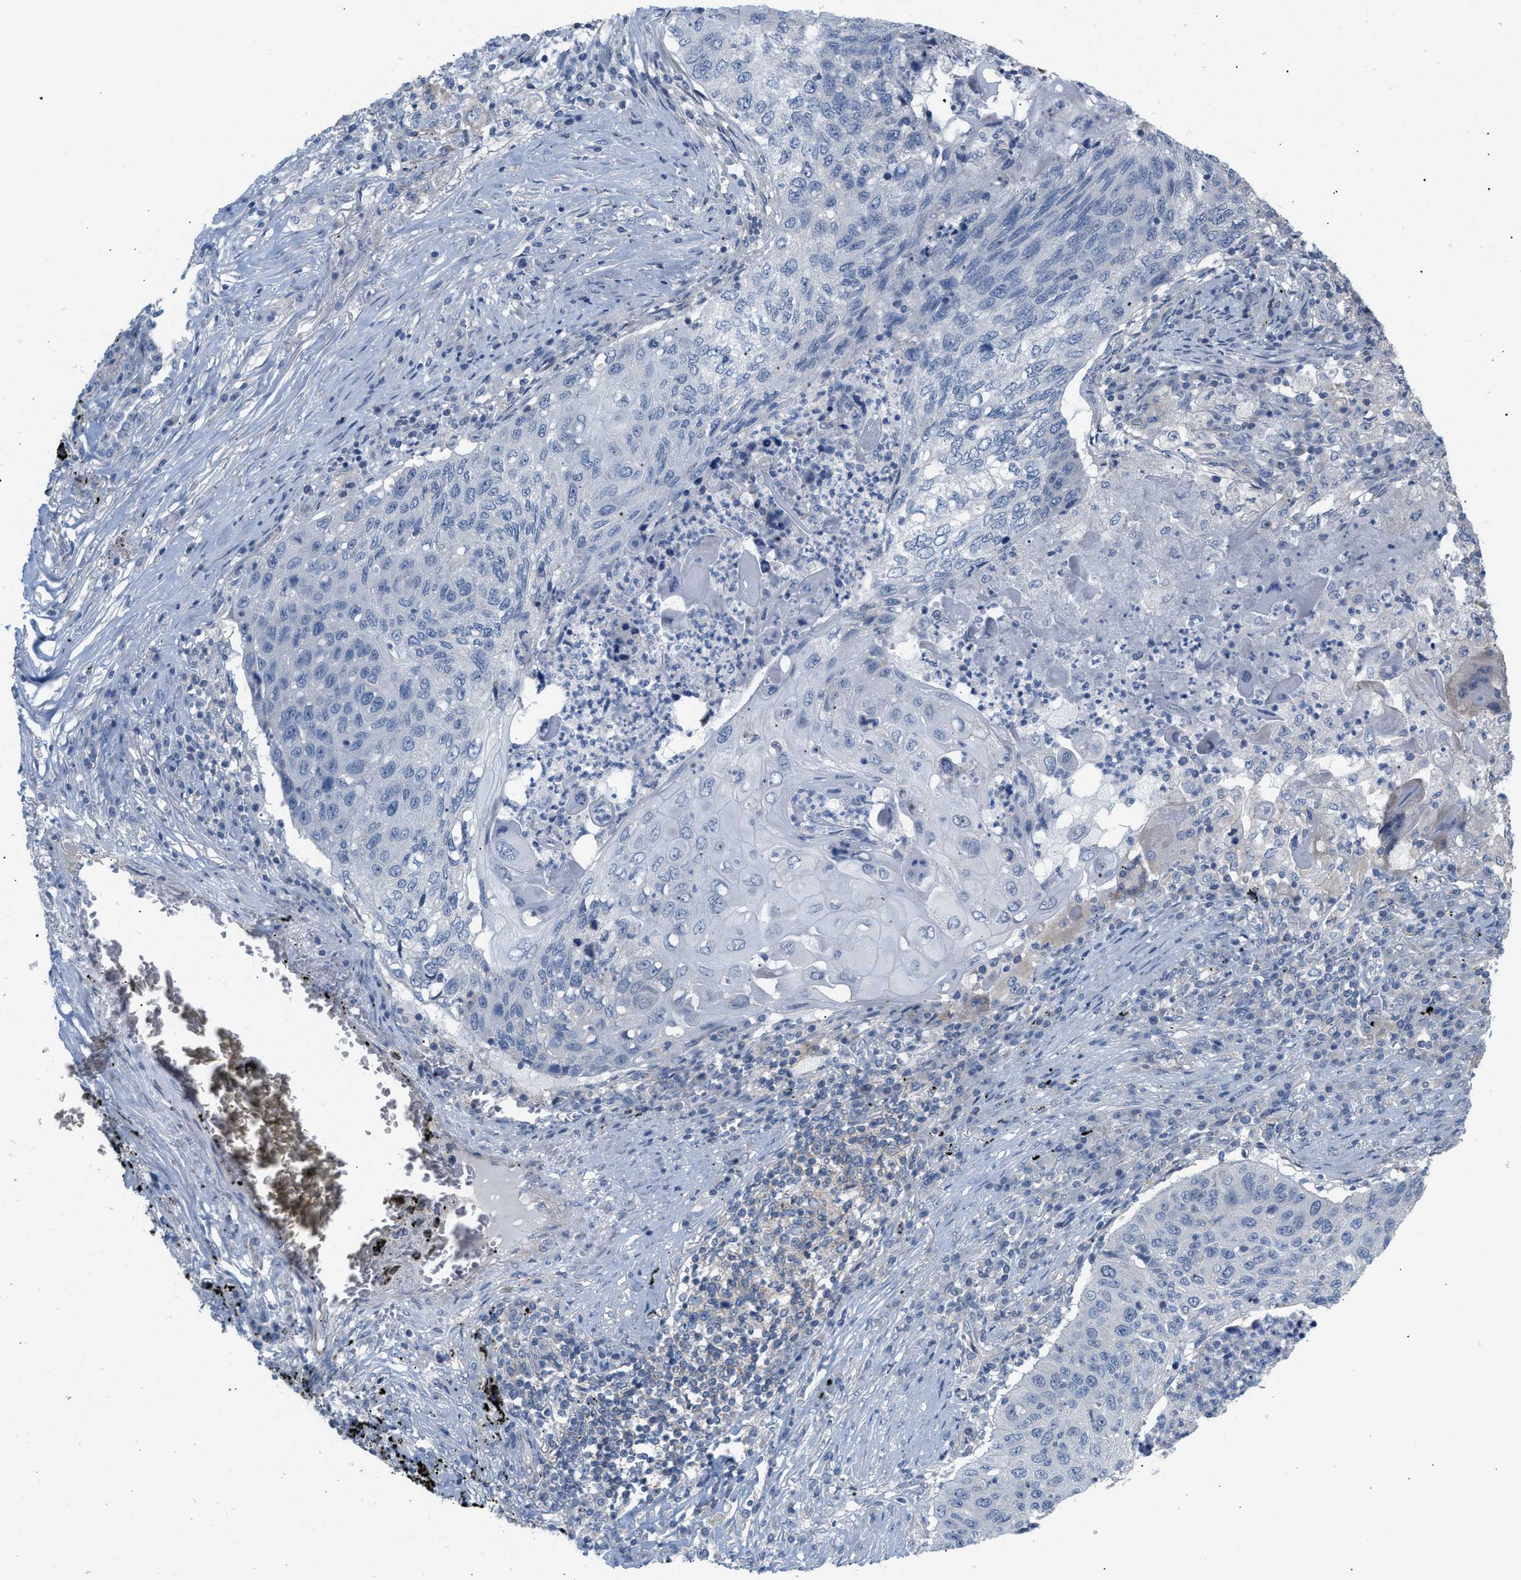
{"staining": {"intensity": "negative", "quantity": "none", "location": "none"}, "tissue": "lung cancer", "cell_type": "Tumor cells", "image_type": "cancer", "snomed": [{"axis": "morphology", "description": "Squamous cell carcinoma, NOS"}, {"axis": "topography", "description": "Lung"}], "caption": "Tumor cells show no significant staining in lung cancer (squamous cell carcinoma). The staining was performed using DAB (3,3'-diaminobenzidine) to visualize the protein expression in brown, while the nuclei were stained in blue with hematoxylin (Magnification: 20x).", "gene": "LRCH1", "patient": {"sex": "female", "age": 63}}